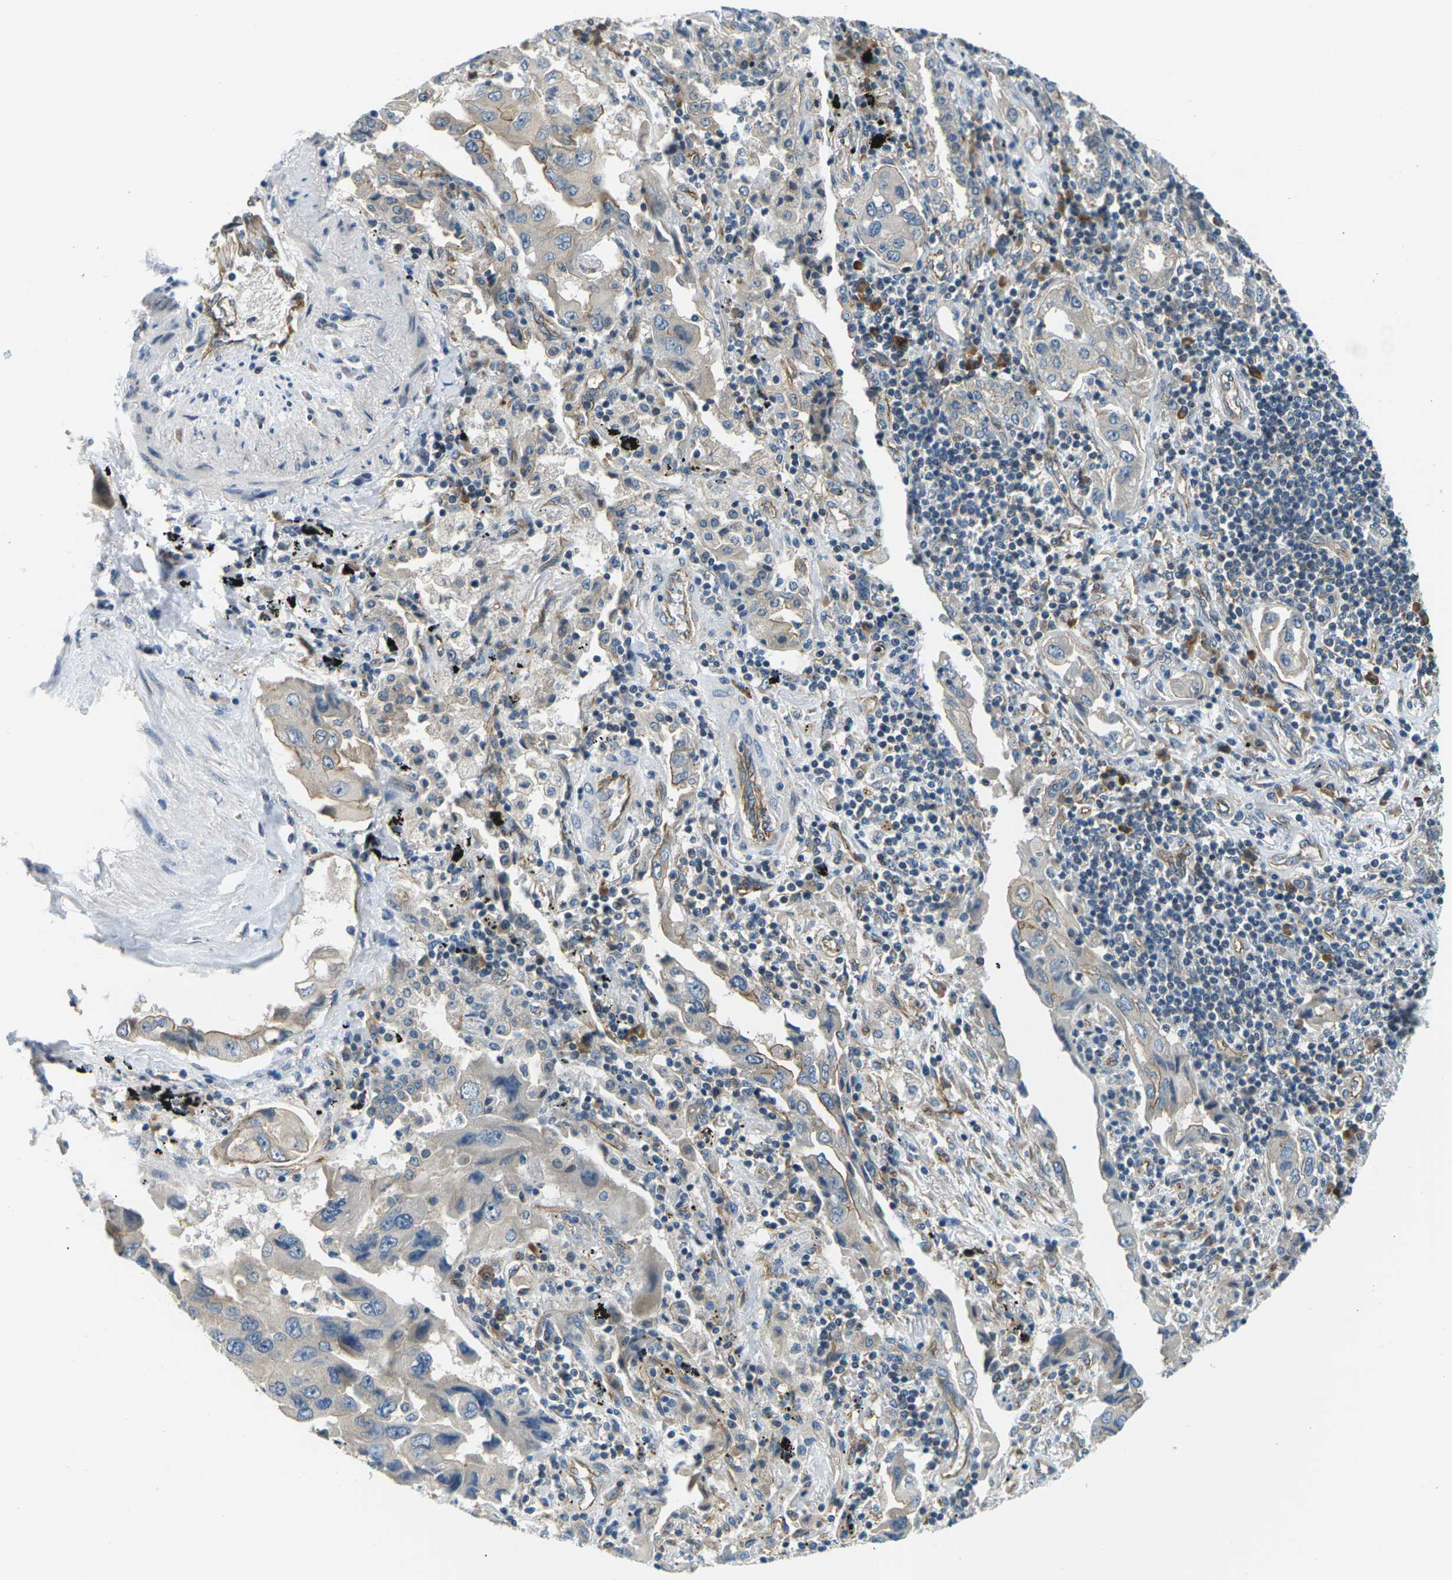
{"staining": {"intensity": "moderate", "quantity": "<25%", "location": "cytoplasmic/membranous"}, "tissue": "lung cancer", "cell_type": "Tumor cells", "image_type": "cancer", "snomed": [{"axis": "morphology", "description": "Adenocarcinoma, NOS"}, {"axis": "topography", "description": "Lung"}], "caption": "About <25% of tumor cells in human lung adenocarcinoma exhibit moderate cytoplasmic/membranous protein expression as visualized by brown immunohistochemical staining.", "gene": "SLC13A3", "patient": {"sex": "female", "age": 65}}